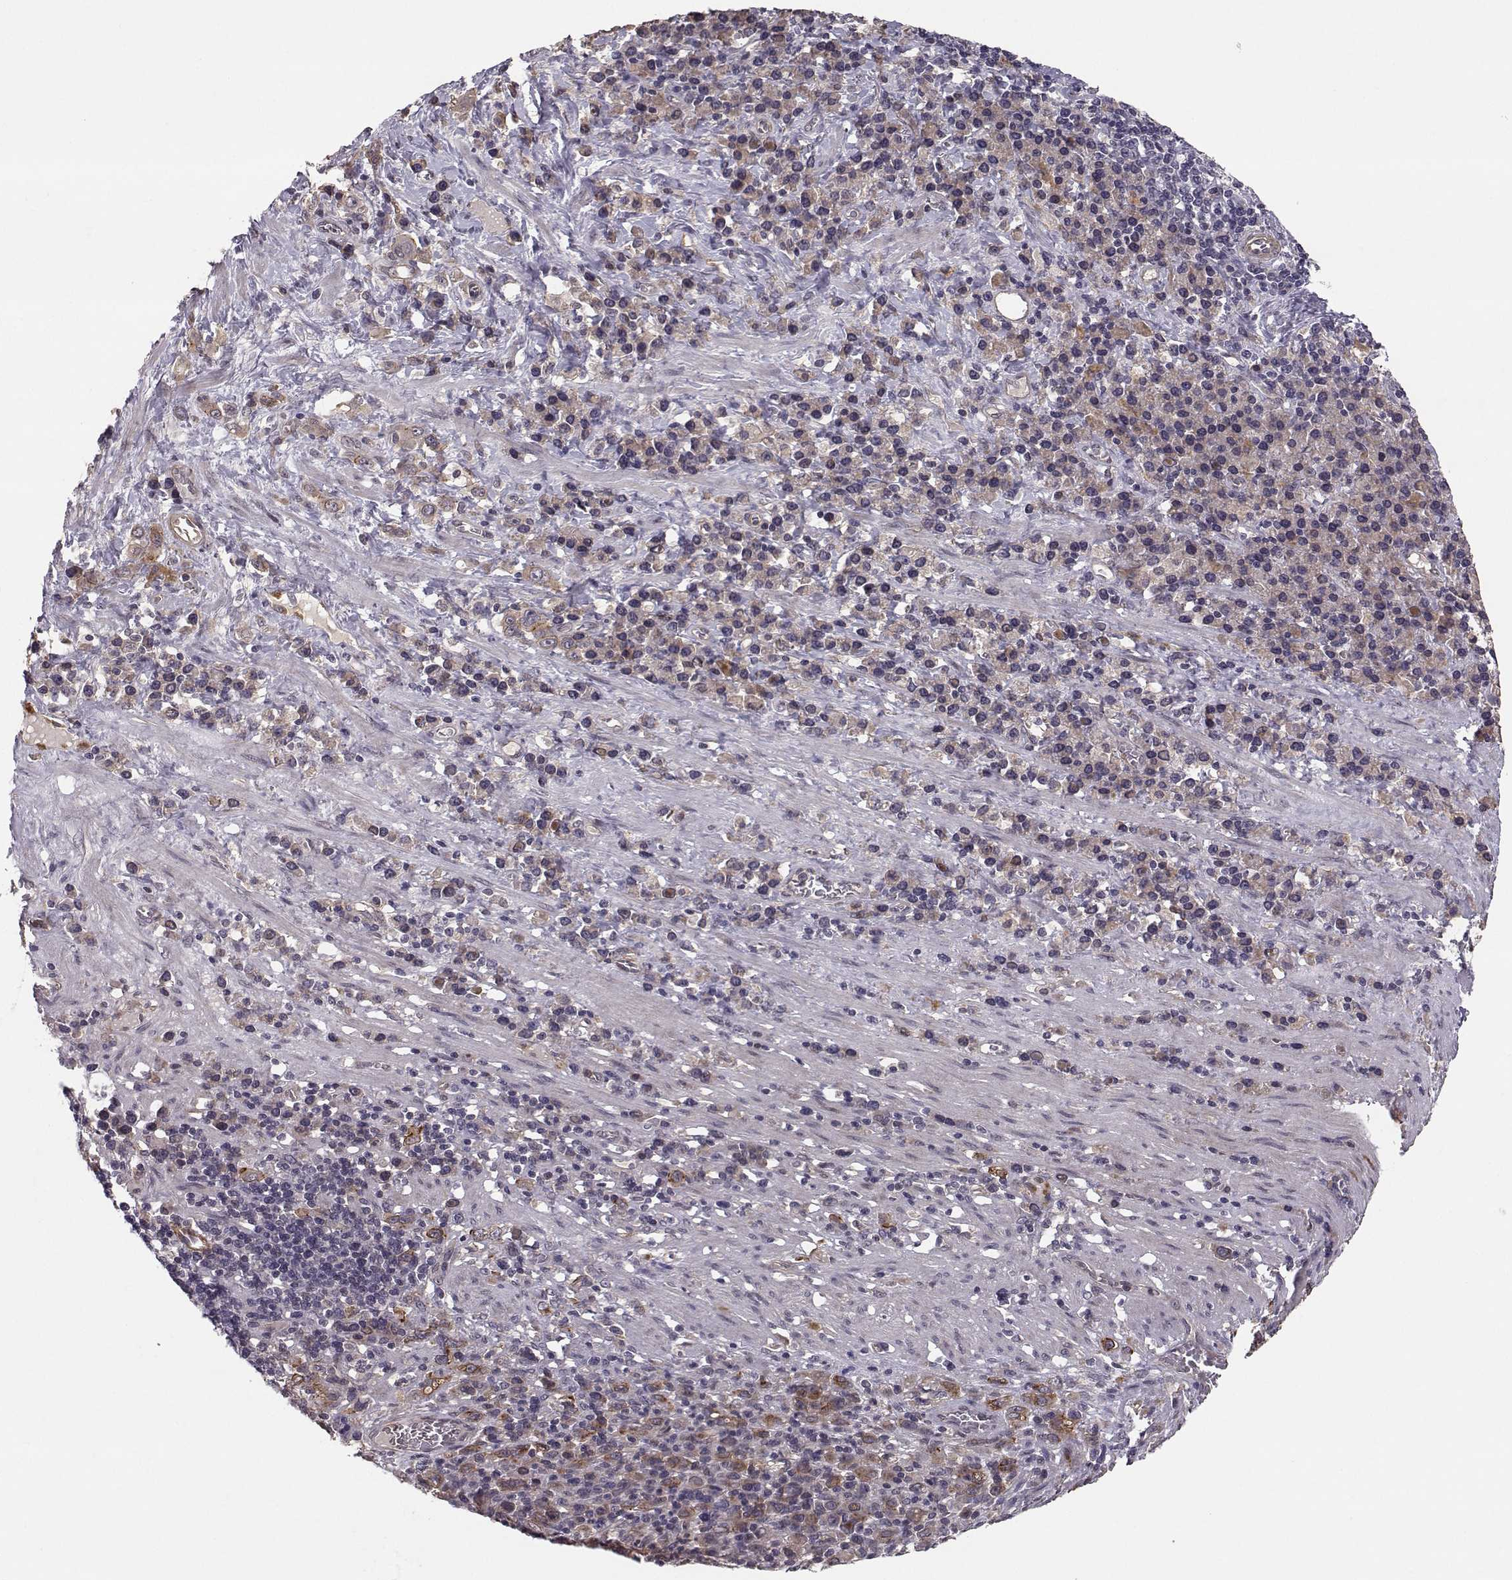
{"staining": {"intensity": "weak", "quantity": "25%-75%", "location": "cytoplasmic/membranous"}, "tissue": "stomach cancer", "cell_type": "Tumor cells", "image_type": "cancer", "snomed": [{"axis": "morphology", "description": "Adenocarcinoma, NOS"}, {"axis": "topography", "description": "Stomach, upper"}], "caption": "Immunohistochemical staining of human stomach cancer (adenocarcinoma) displays low levels of weak cytoplasmic/membranous protein staining in about 25%-75% of tumor cells. (IHC, brightfield microscopy, high magnification).", "gene": "PLEKHG3", "patient": {"sex": "male", "age": 75}}